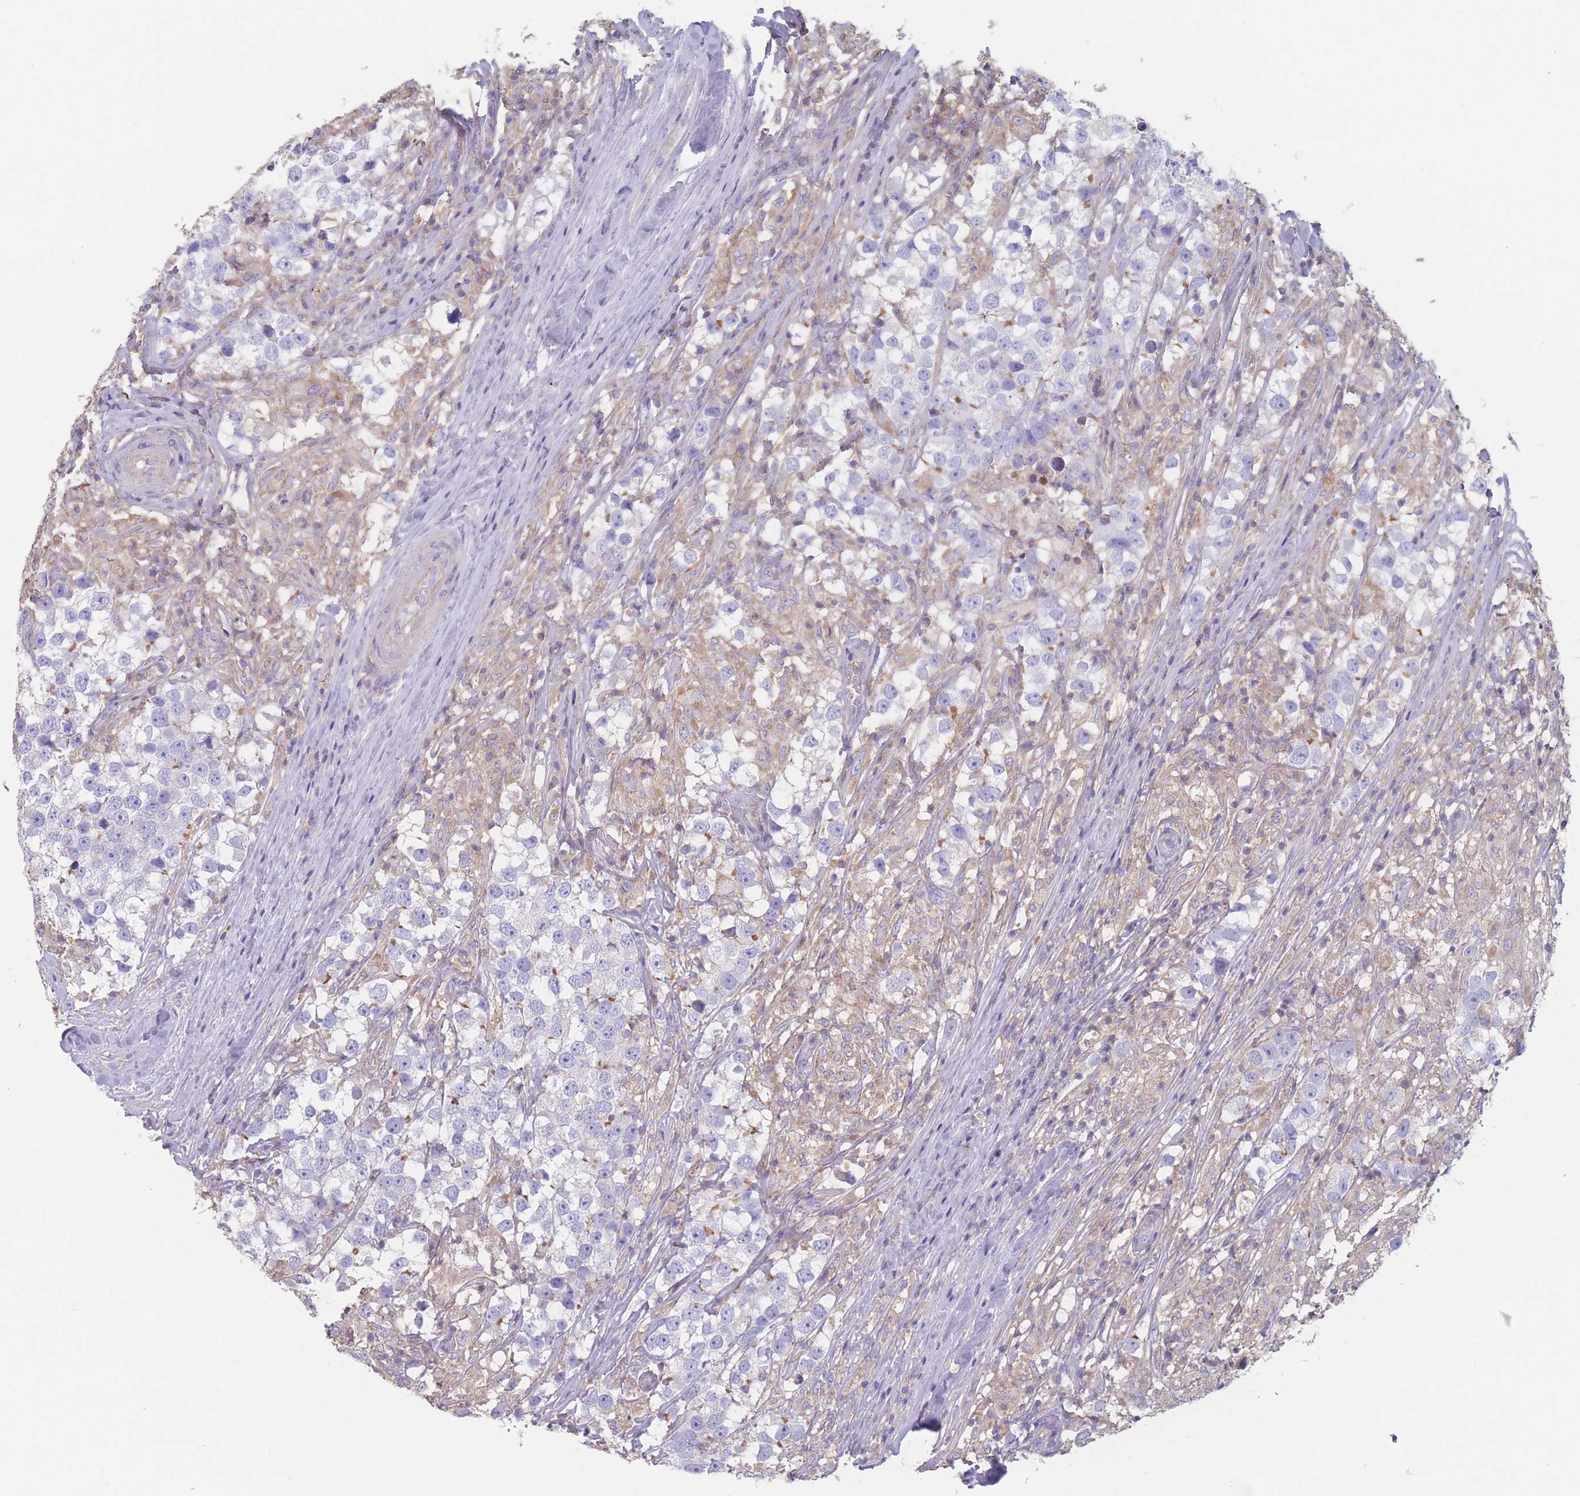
{"staining": {"intensity": "negative", "quantity": "none", "location": "none"}, "tissue": "testis cancer", "cell_type": "Tumor cells", "image_type": "cancer", "snomed": [{"axis": "morphology", "description": "Seminoma, NOS"}, {"axis": "topography", "description": "Testis"}], "caption": "Tumor cells are negative for brown protein staining in testis cancer (seminoma).", "gene": "ADH1A", "patient": {"sex": "male", "age": 46}}